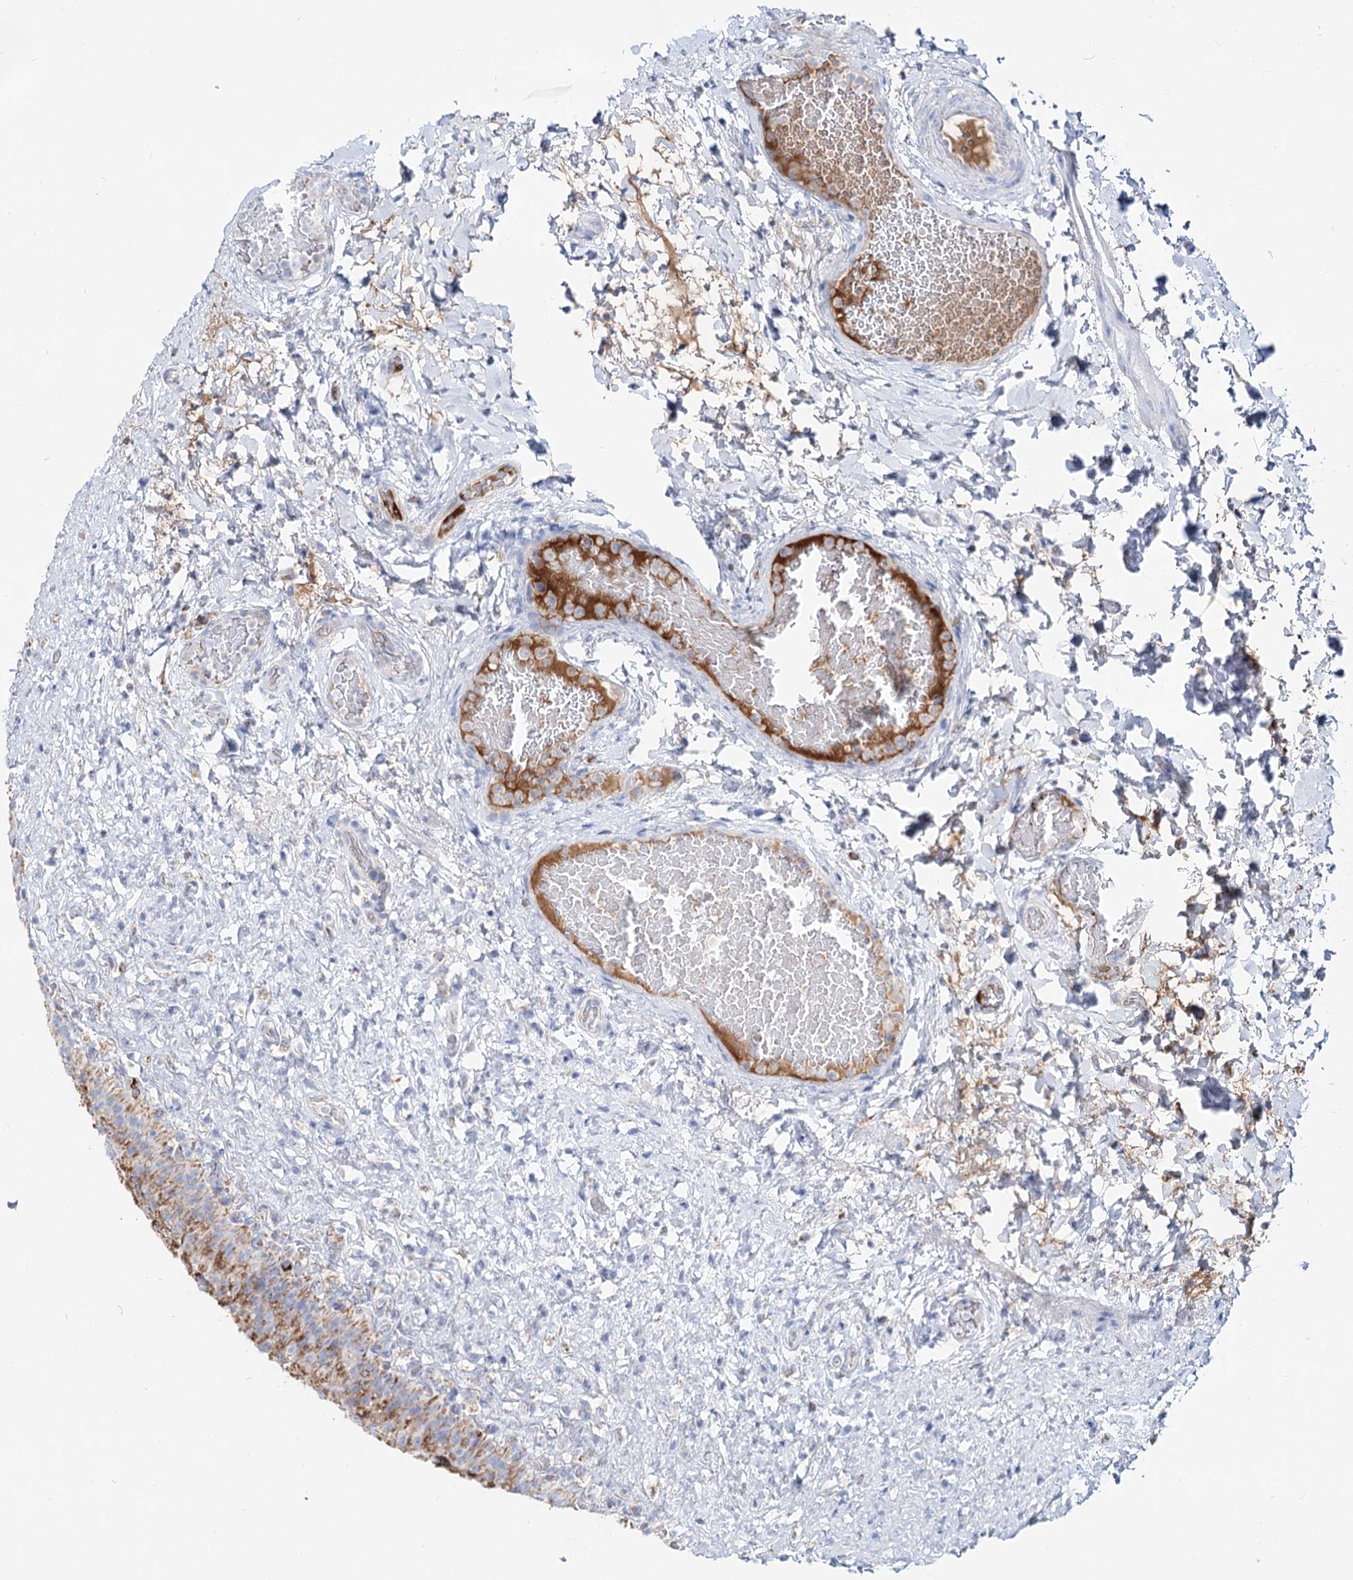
{"staining": {"intensity": "strong", "quantity": "25%-75%", "location": "cytoplasmic/membranous"}, "tissue": "urinary bladder", "cell_type": "Urothelial cells", "image_type": "normal", "snomed": [{"axis": "morphology", "description": "Normal tissue, NOS"}, {"axis": "topography", "description": "Urinary bladder"}], "caption": "A photomicrograph showing strong cytoplasmic/membranous expression in about 25%-75% of urothelial cells in benign urinary bladder, as visualized by brown immunohistochemical staining.", "gene": "MCCC2", "patient": {"sex": "female", "age": 27}}